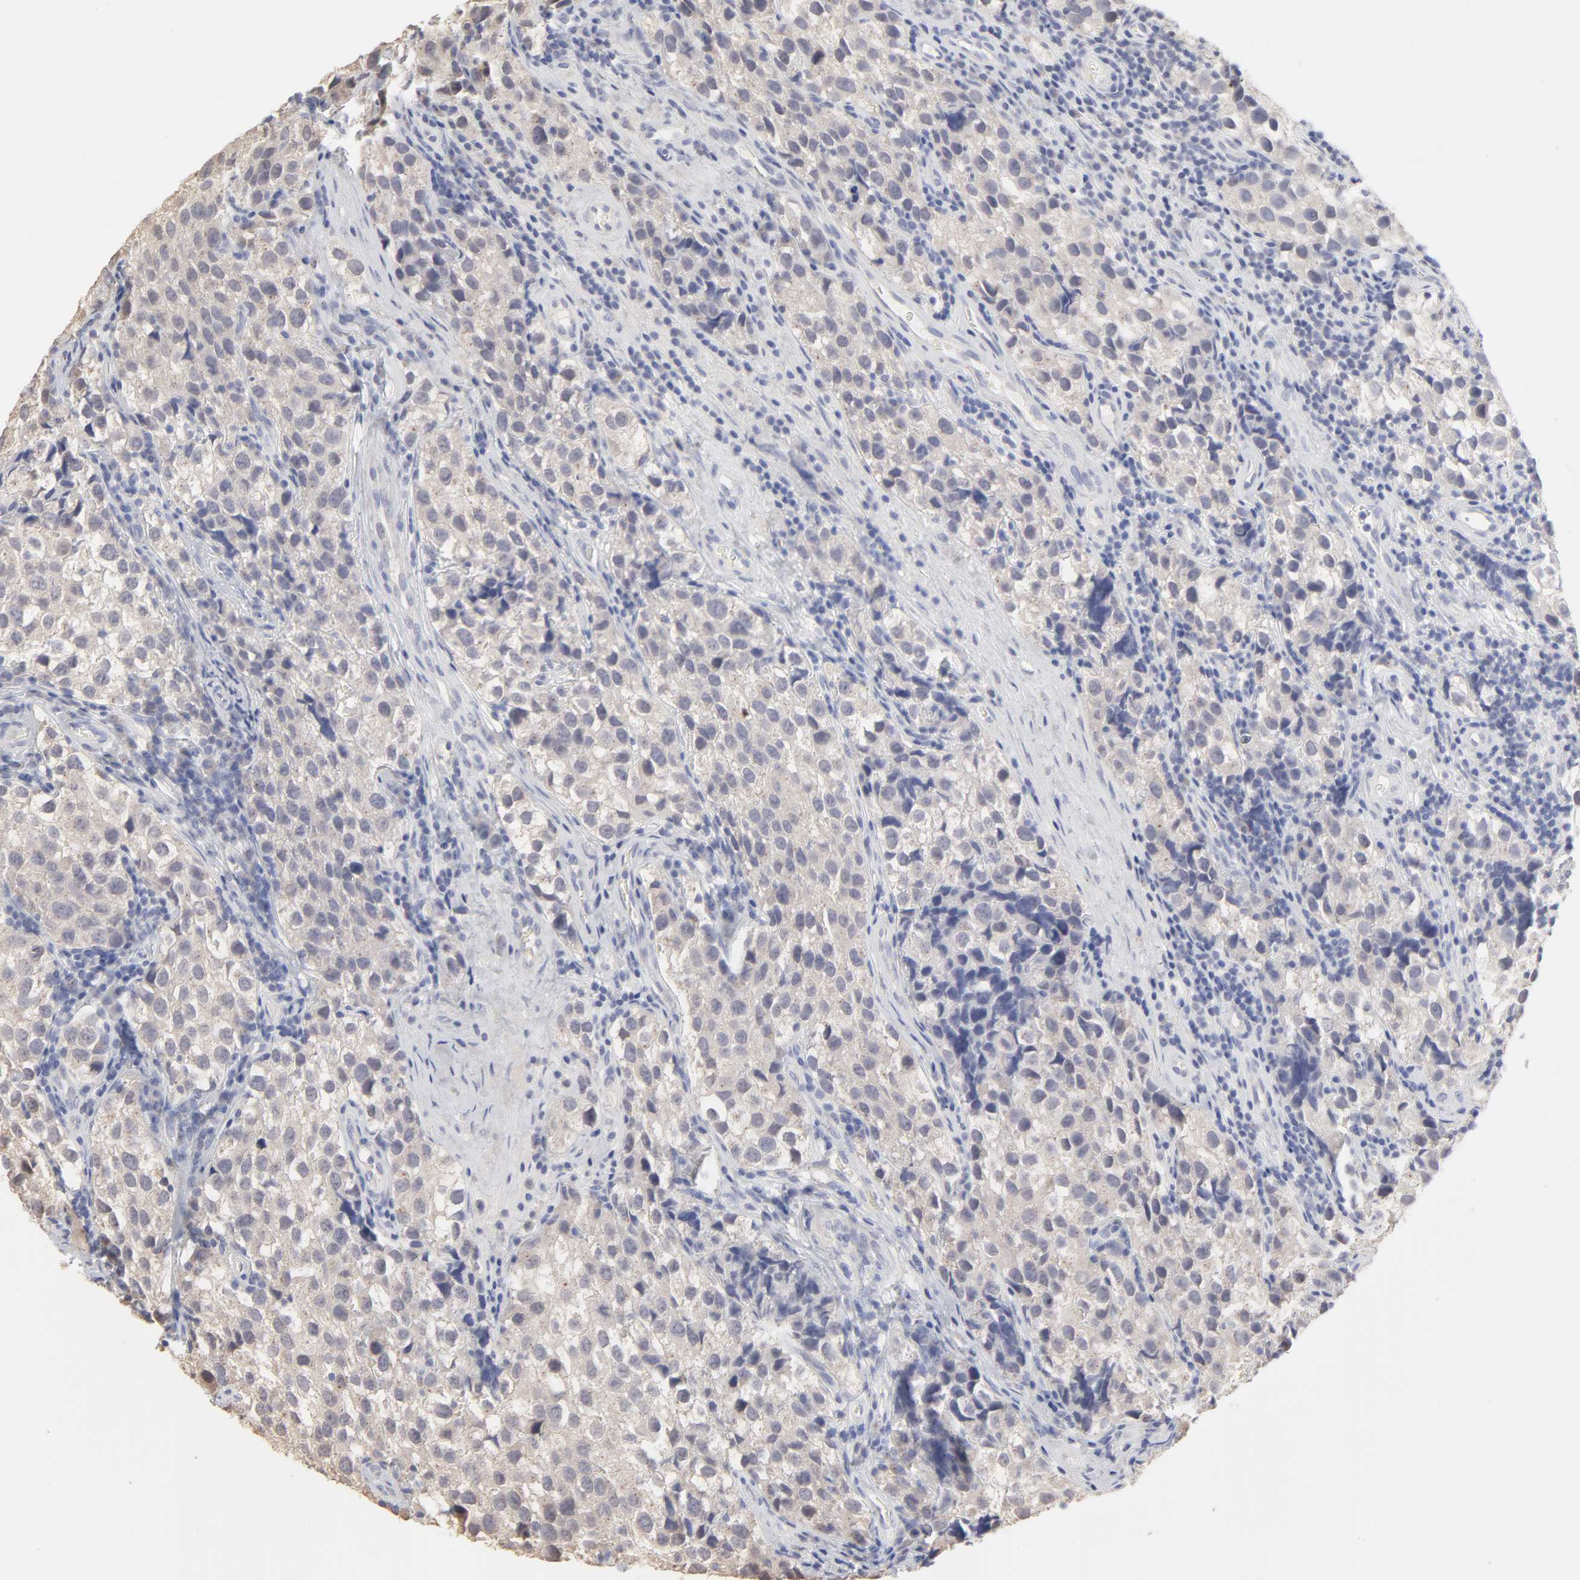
{"staining": {"intensity": "weak", "quantity": ">75%", "location": "cytoplasmic/membranous"}, "tissue": "testis cancer", "cell_type": "Tumor cells", "image_type": "cancer", "snomed": [{"axis": "morphology", "description": "Seminoma, NOS"}, {"axis": "topography", "description": "Testis"}], "caption": "Tumor cells exhibit low levels of weak cytoplasmic/membranous positivity in approximately >75% of cells in testis cancer (seminoma).", "gene": "DNAL4", "patient": {"sex": "male", "age": 39}}